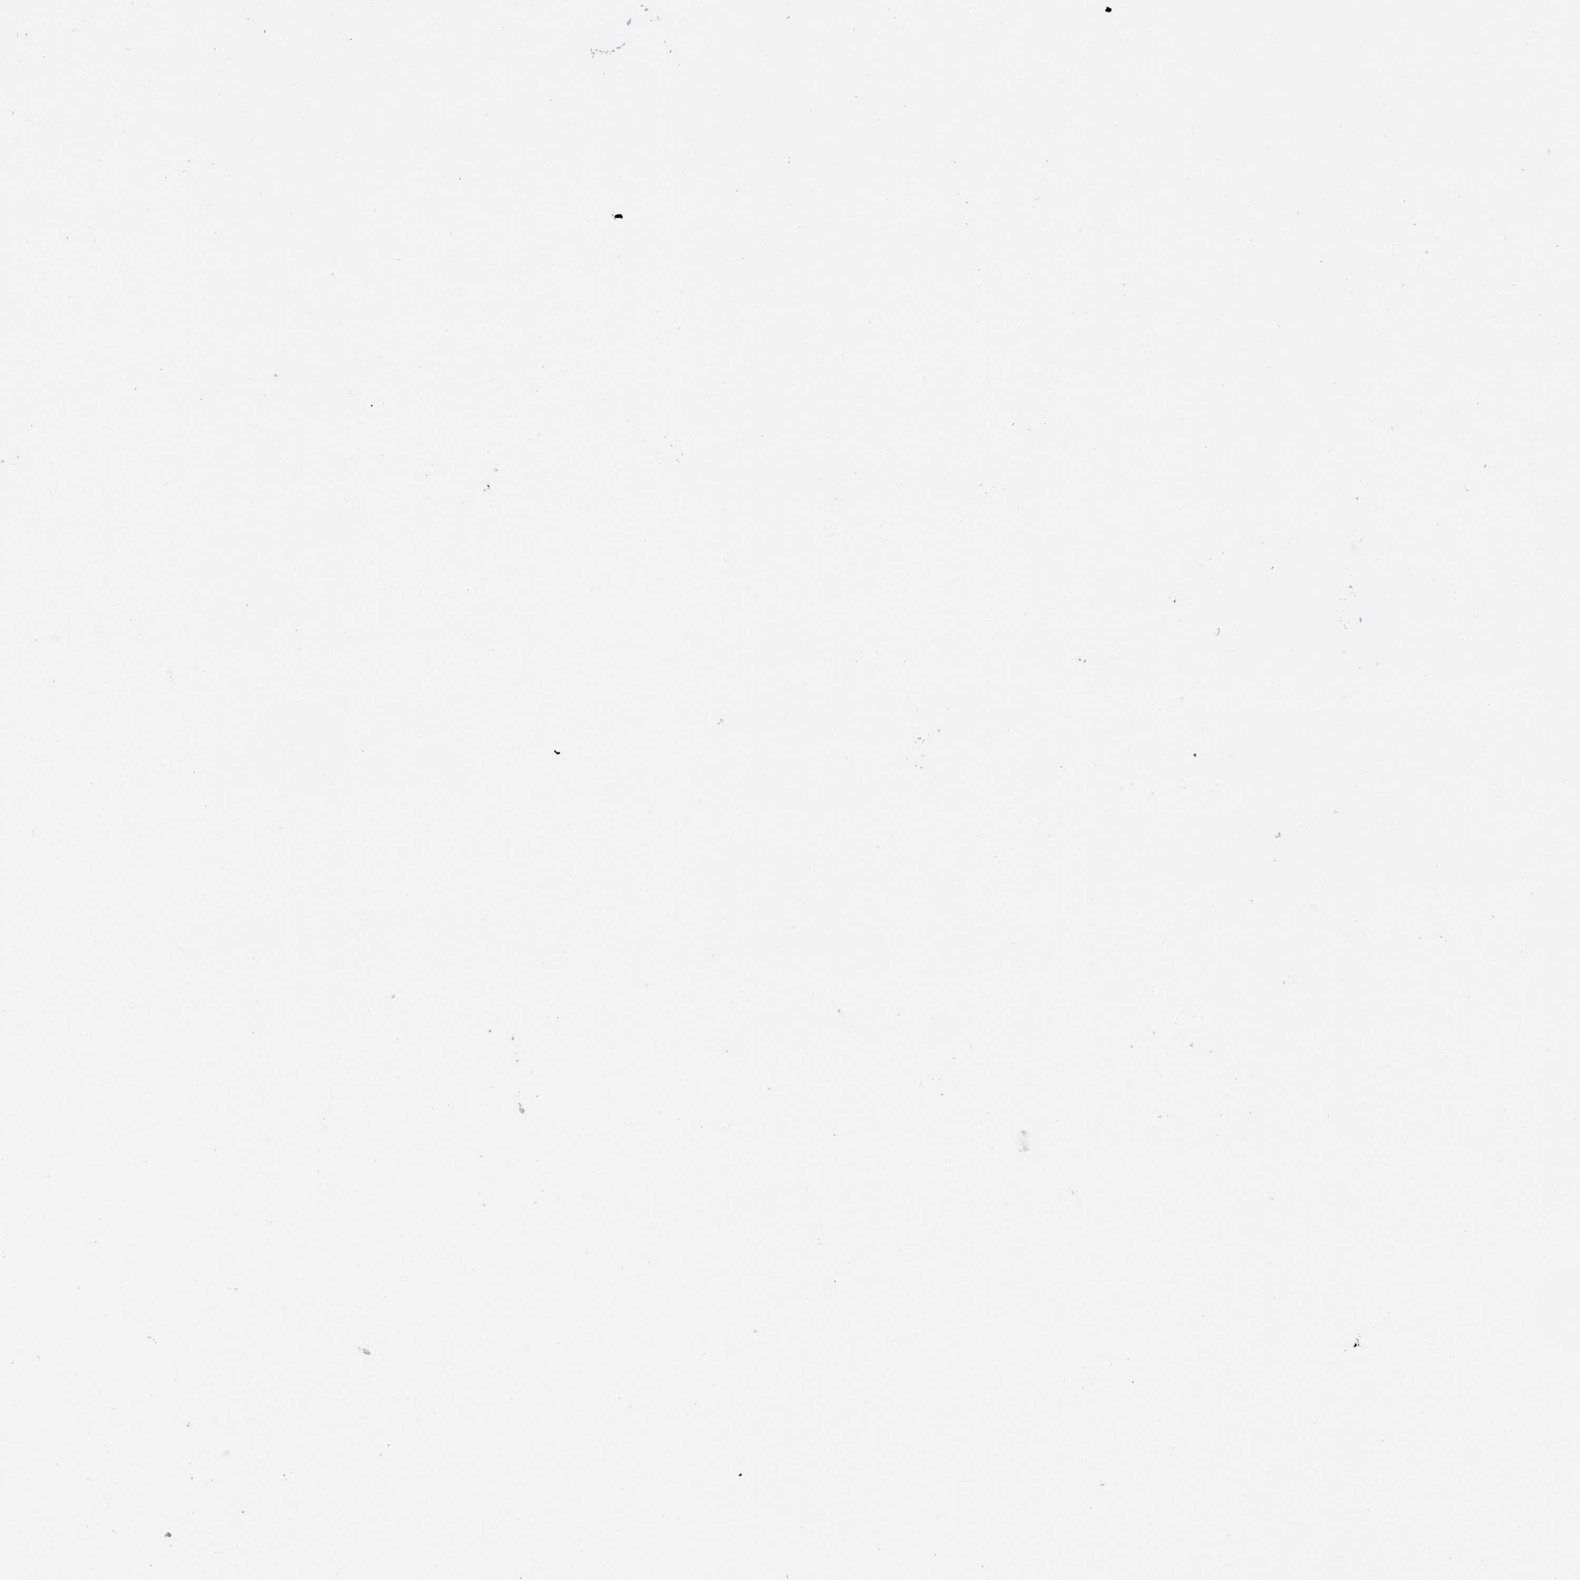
{"staining": {"intensity": "strong", "quantity": ">75%", "location": "nuclear"}, "tissue": "caudate", "cell_type": "Glial cells", "image_type": "normal", "snomed": [{"axis": "morphology", "description": "Normal tissue, NOS"}, {"axis": "topography", "description": "Lateral ventricle wall"}], "caption": "Strong nuclear staining for a protein is appreciated in approximately >75% of glial cells of unremarkable caudate using immunohistochemistry.", "gene": "CUL4B", "patient": {"sex": "male", "age": 45}}